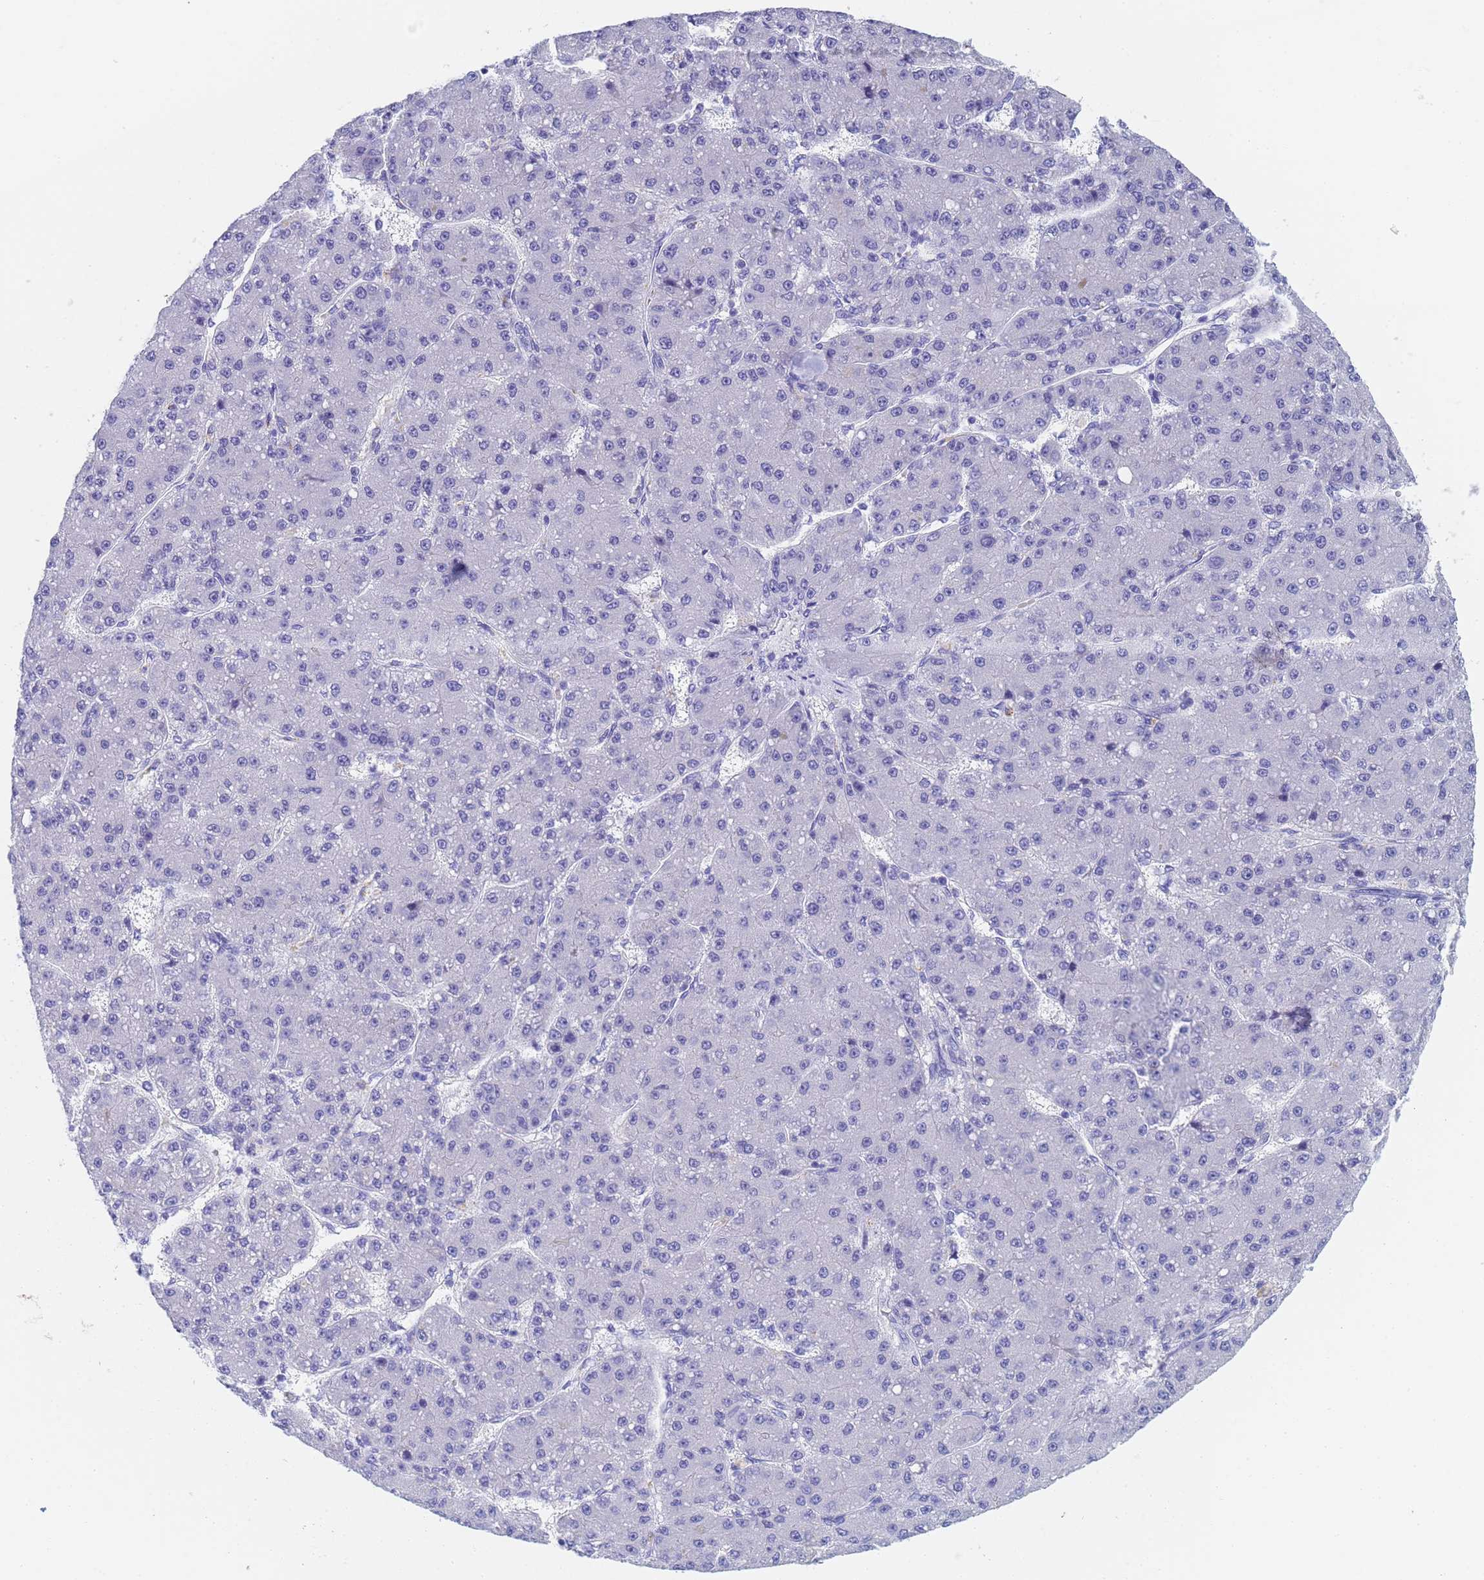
{"staining": {"intensity": "negative", "quantity": "none", "location": "none"}, "tissue": "liver cancer", "cell_type": "Tumor cells", "image_type": "cancer", "snomed": [{"axis": "morphology", "description": "Carcinoma, Hepatocellular, NOS"}, {"axis": "topography", "description": "Liver"}], "caption": "IHC micrograph of neoplastic tissue: liver cancer stained with DAB exhibits no significant protein expression in tumor cells.", "gene": "STATH", "patient": {"sex": "male", "age": 67}}